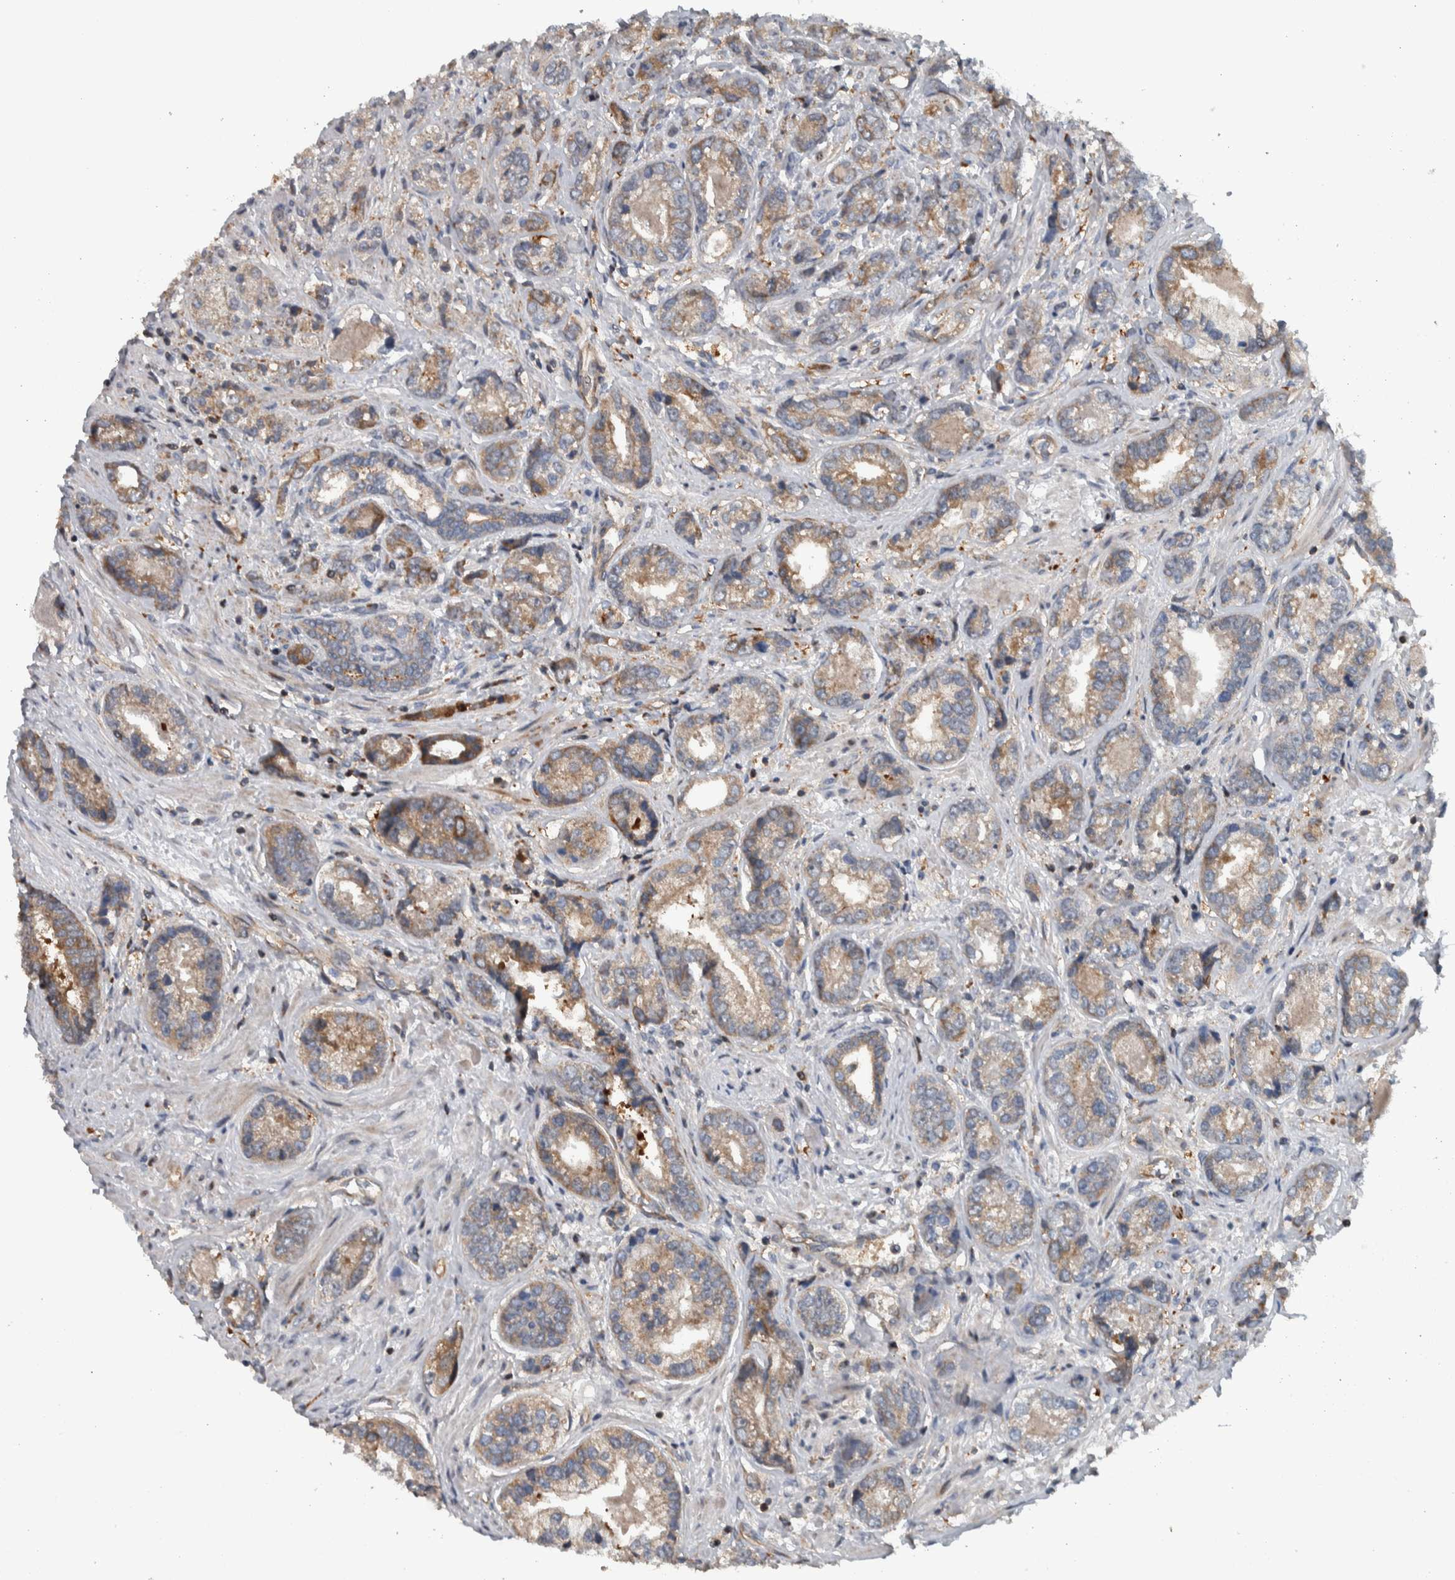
{"staining": {"intensity": "weak", "quantity": ">75%", "location": "cytoplasmic/membranous"}, "tissue": "prostate cancer", "cell_type": "Tumor cells", "image_type": "cancer", "snomed": [{"axis": "morphology", "description": "Adenocarcinoma, High grade"}, {"axis": "topography", "description": "Prostate"}], "caption": "Tumor cells show weak cytoplasmic/membranous expression in approximately >75% of cells in prostate cancer.", "gene": "BAIAP2L1", "patient": {"sex": "male", "age": 61}}